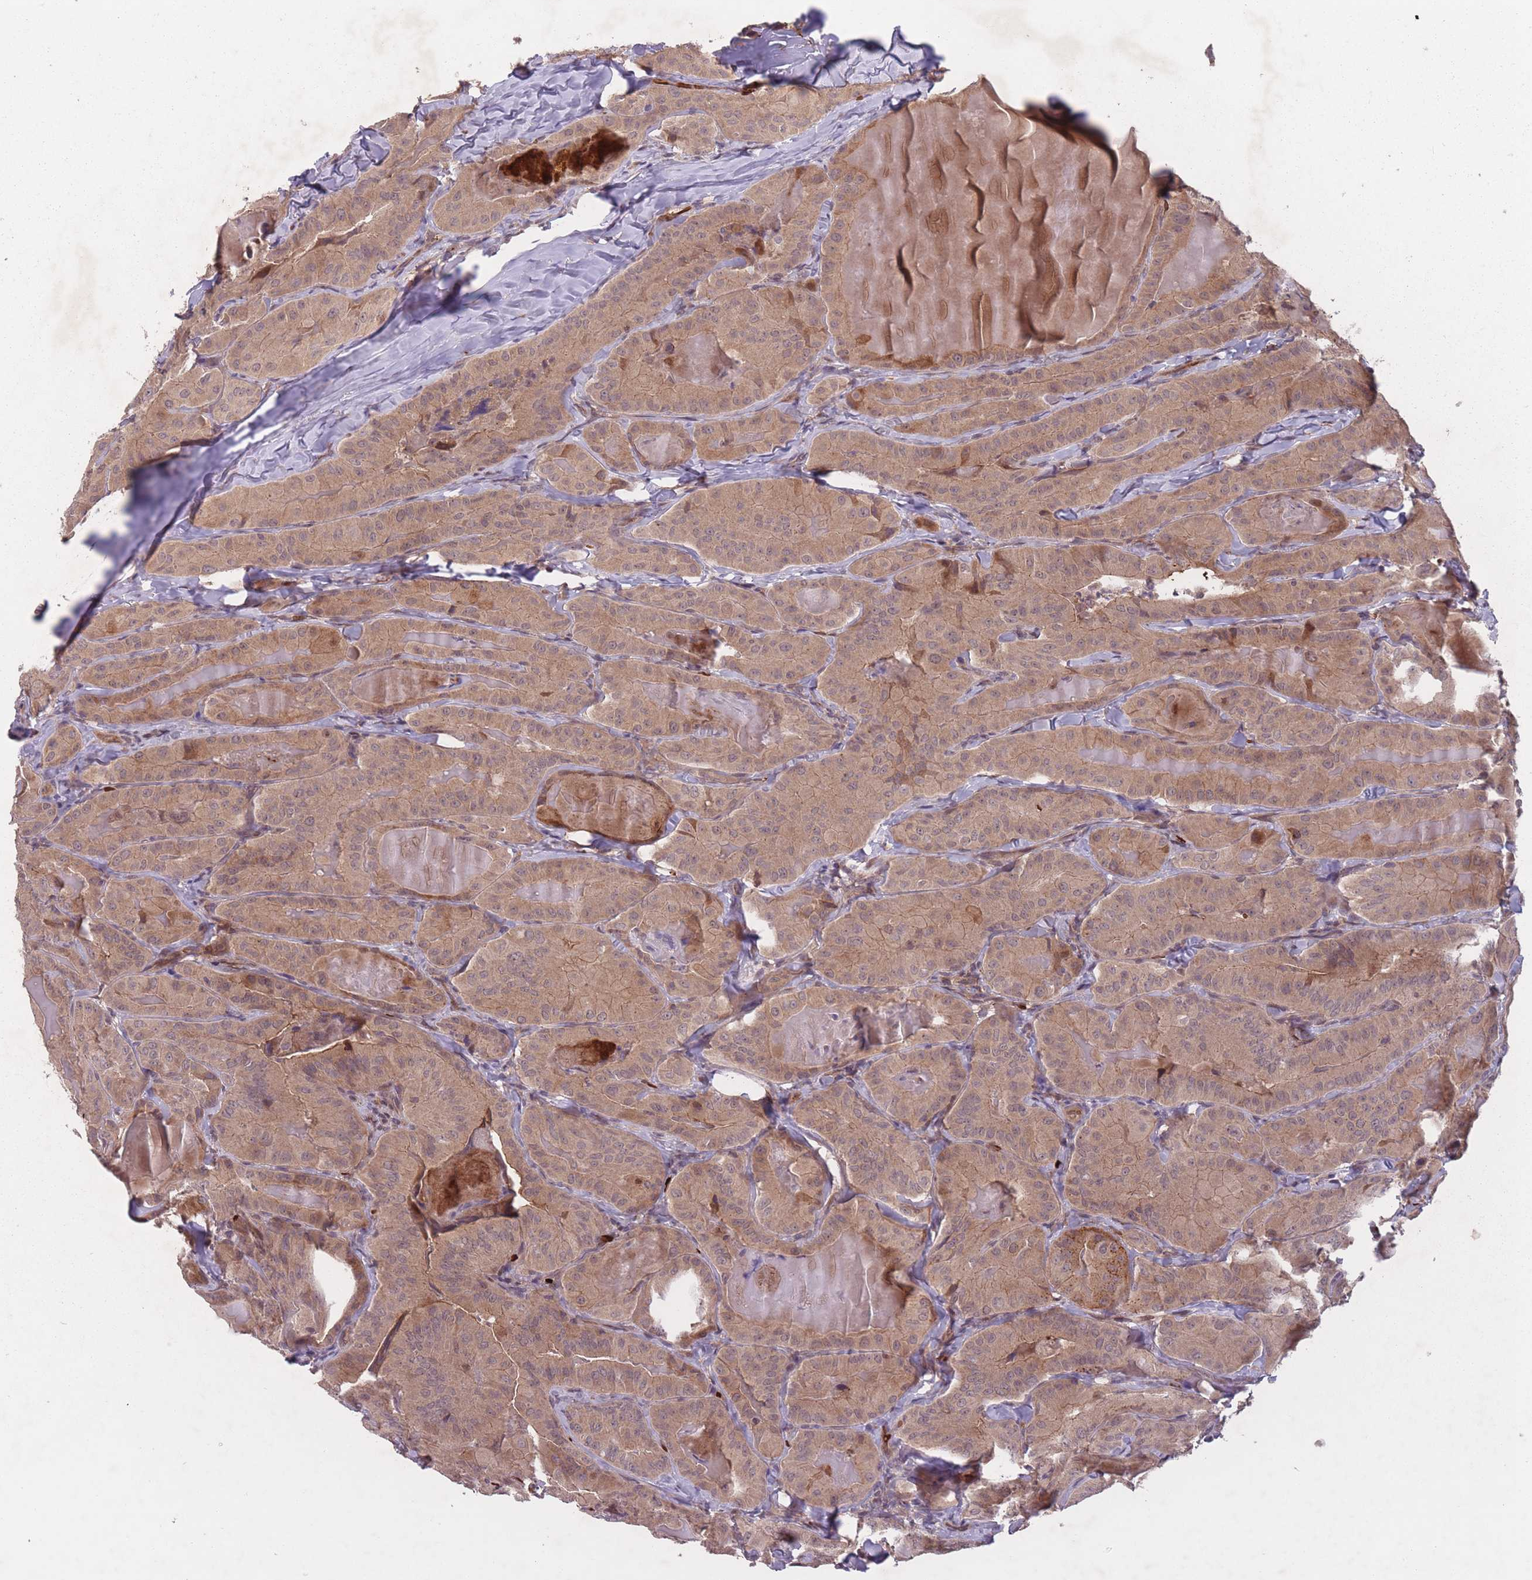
{"staining": {"intensity": "moderate", "quantity": "<25%", "location": "cytoplasmic/membranous"}, "tissue": "thyroid cancer", "cell_type": "Tumor cells", "image_type": "cancer", "snomed": [{"axis": "morphology", "description": "Papillary adenocarcinoma, NOS"}, {"axis": "topography", "description": "Thyroid gland"}], "caption": "A histopathology image of thyroid papillary adenocarcinoma stained for a protein demonstrates moderate cytoplasmic/membranous brown staining in tumor cells.", "gene": "SECTM1", "patient": {"sex": "female", "age": 68}}